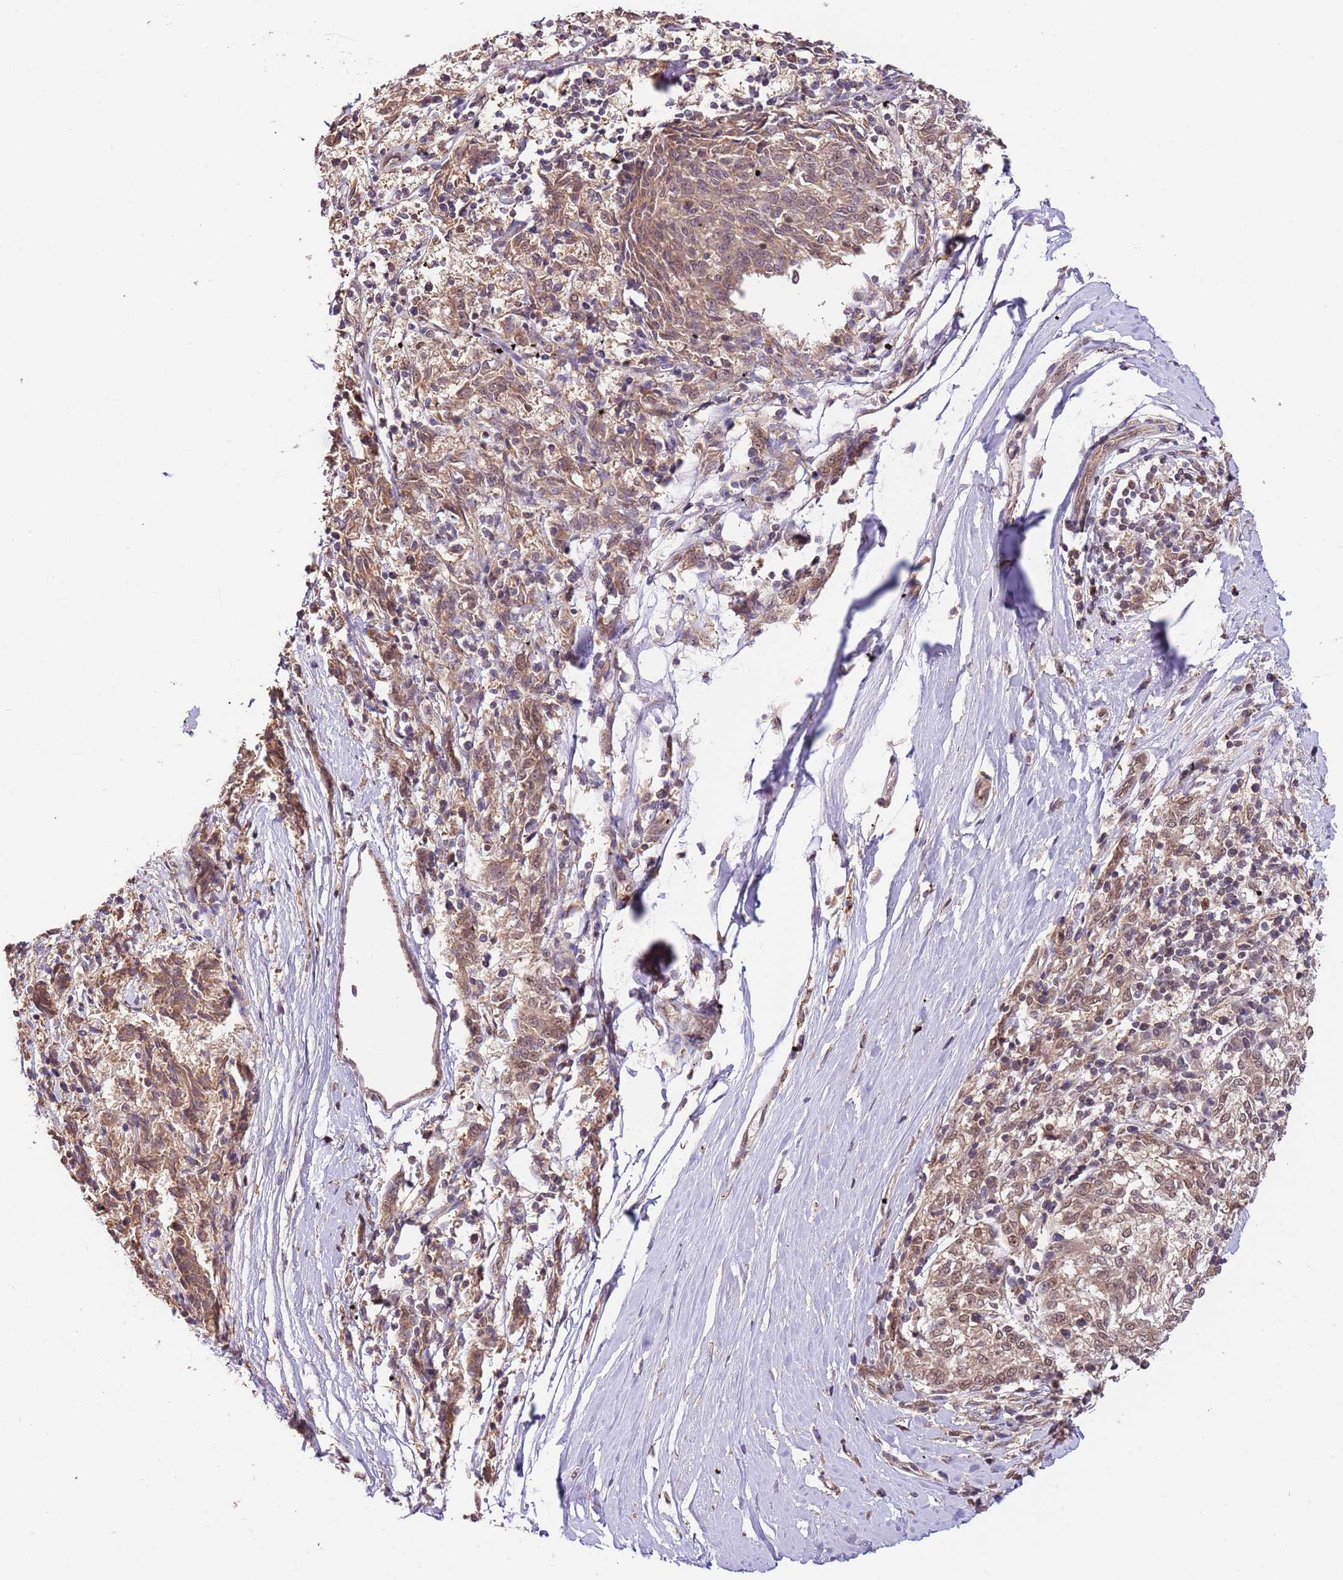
{"staining": {"intensity": "moderate", "quantity": ">75%", "location": "cytoplasmic/membranous,nuclear"}, "tissue": "melanoma", "cell_type": "Tumor cells", "image_type": "cancer", "snomed": [{"axis": "morphology", "description": "Malignant melanoma, NOS"}, {"axis": "topography", "description": "Skin"}], "caption": "Melanoma stained with a brown dye displays moderate cytoplasmic/membranous and nuclear positive expression in approximately >75% of tumor cells.", "gene": "RIF1", "patient": {"sex": "female", "age": 72}}